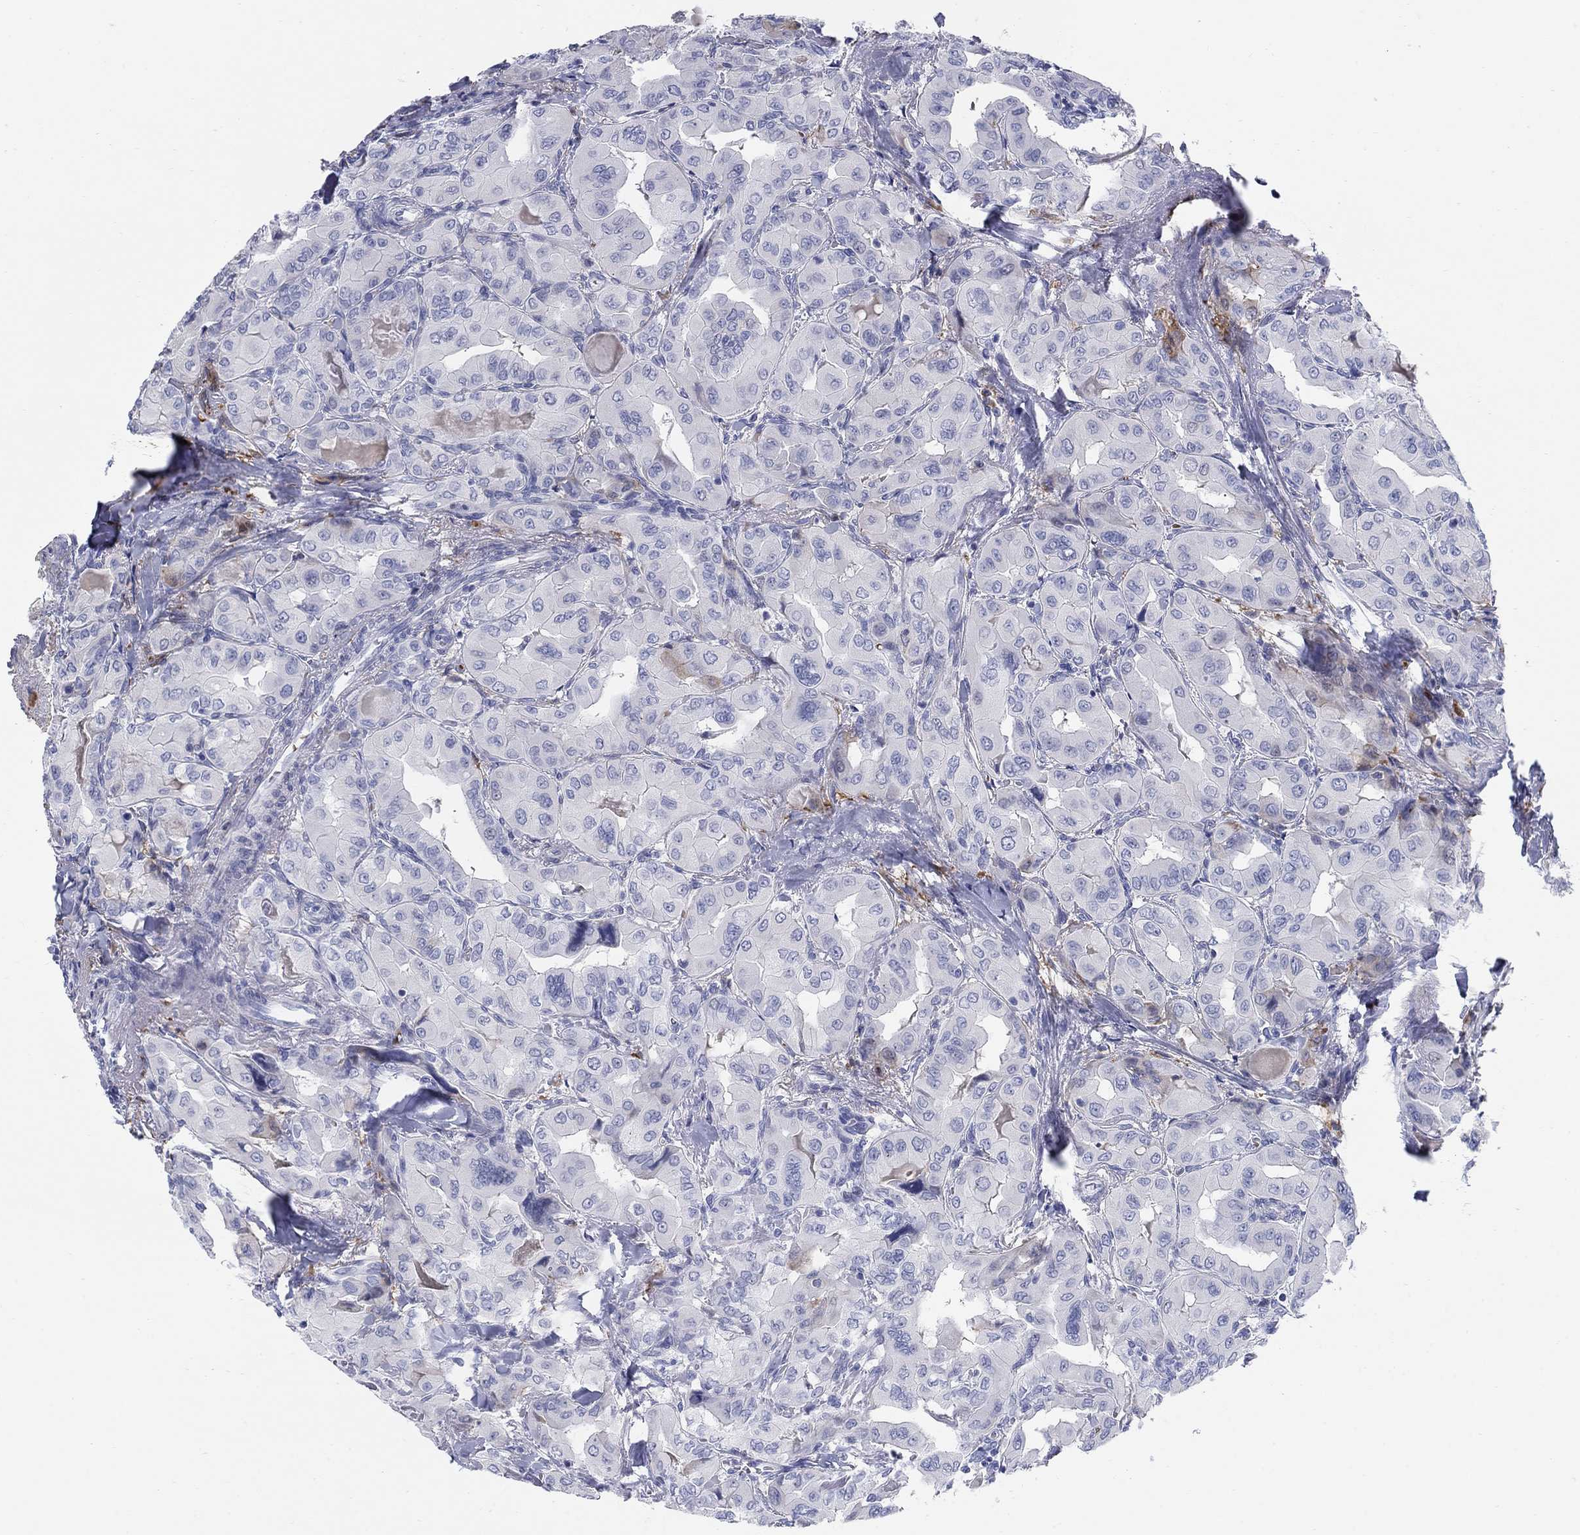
{"staining": {"intensity": "negative", "quantity": "none", "location": "none"}, "tissue": "thyroid cancer", "cell_type": "Tumor cells", "image_type": "cancer", "snomed": [{"axis": "morphology", "description": "Normal tissue, NOS"}, {"axis": "morphology", "description": "Papillary adenocarcinoma, NOS"}, {"axis": "topography", "description": "Thyroid gland"}], "caption": "This micrograph is of thyroid cancer (papillary adenocarcinoma) stained with immunohistochemistry (IHC) to label a protein in brown with the nuclei are counter-stained blue. There is no staining in tumor cells.", "gene": "HEATR4", "patient": {"sex": "female", "age": 66}}